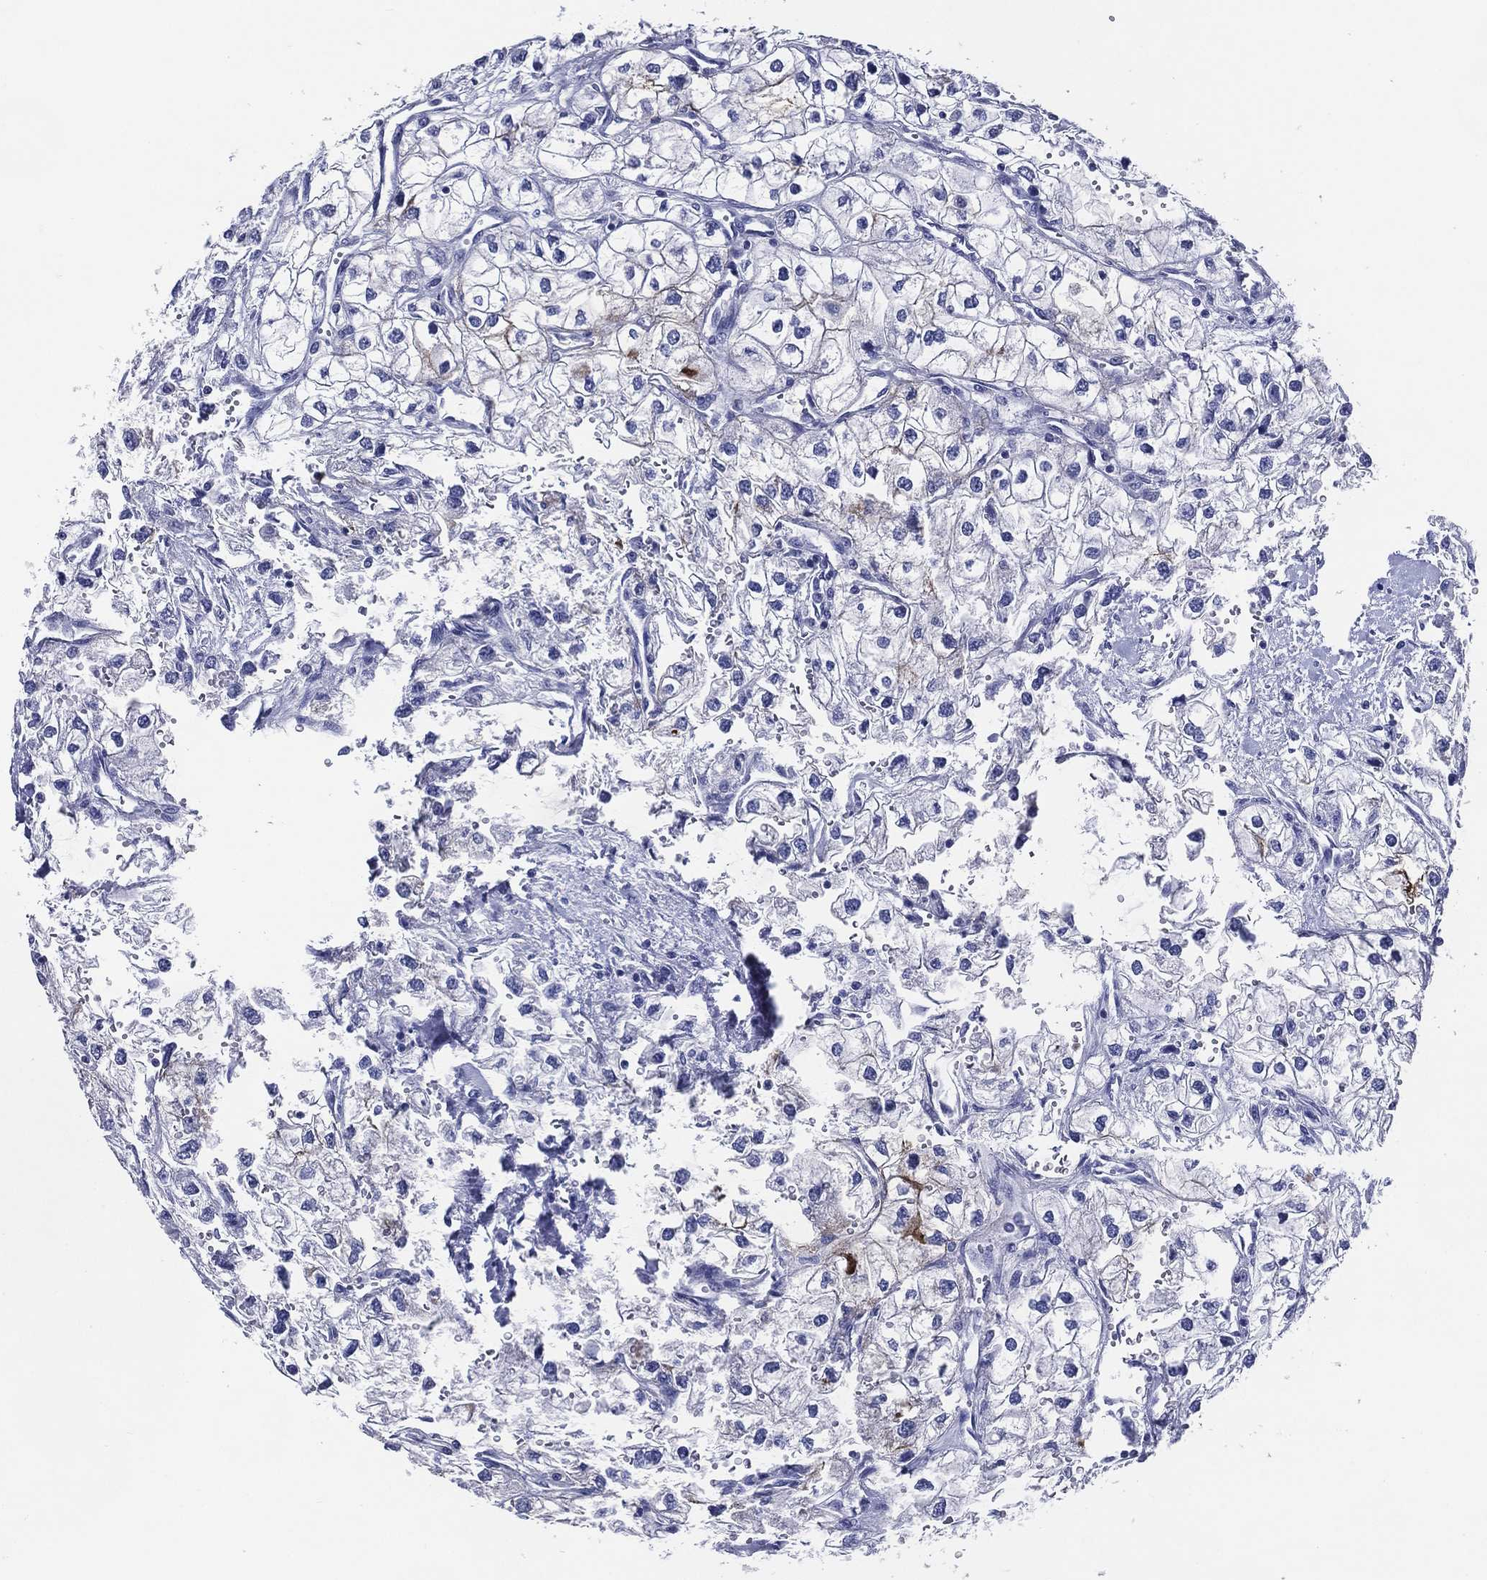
{"staining": {"intensity": "strong", "quantity": "<25%", "location": "cytoplasmic/membranous"}, "tissue": "renal cancer", "cell_type": "Tumor cells", "image_type": "cancer", "snomed": [{"axis": "morphology", "description": "Adenocarcinoma, NOS"}, {"axis": "topography", "description": "Kidney"}], "caption": "Approximately <25% of tumor cells in human renal adenocarcinoma display strong cytoplasmic/membranous protein expression as visualized by brown immunohistochemical staining.", "gene": "ACE2", "patient": {"sex": "male", "age": 59}}